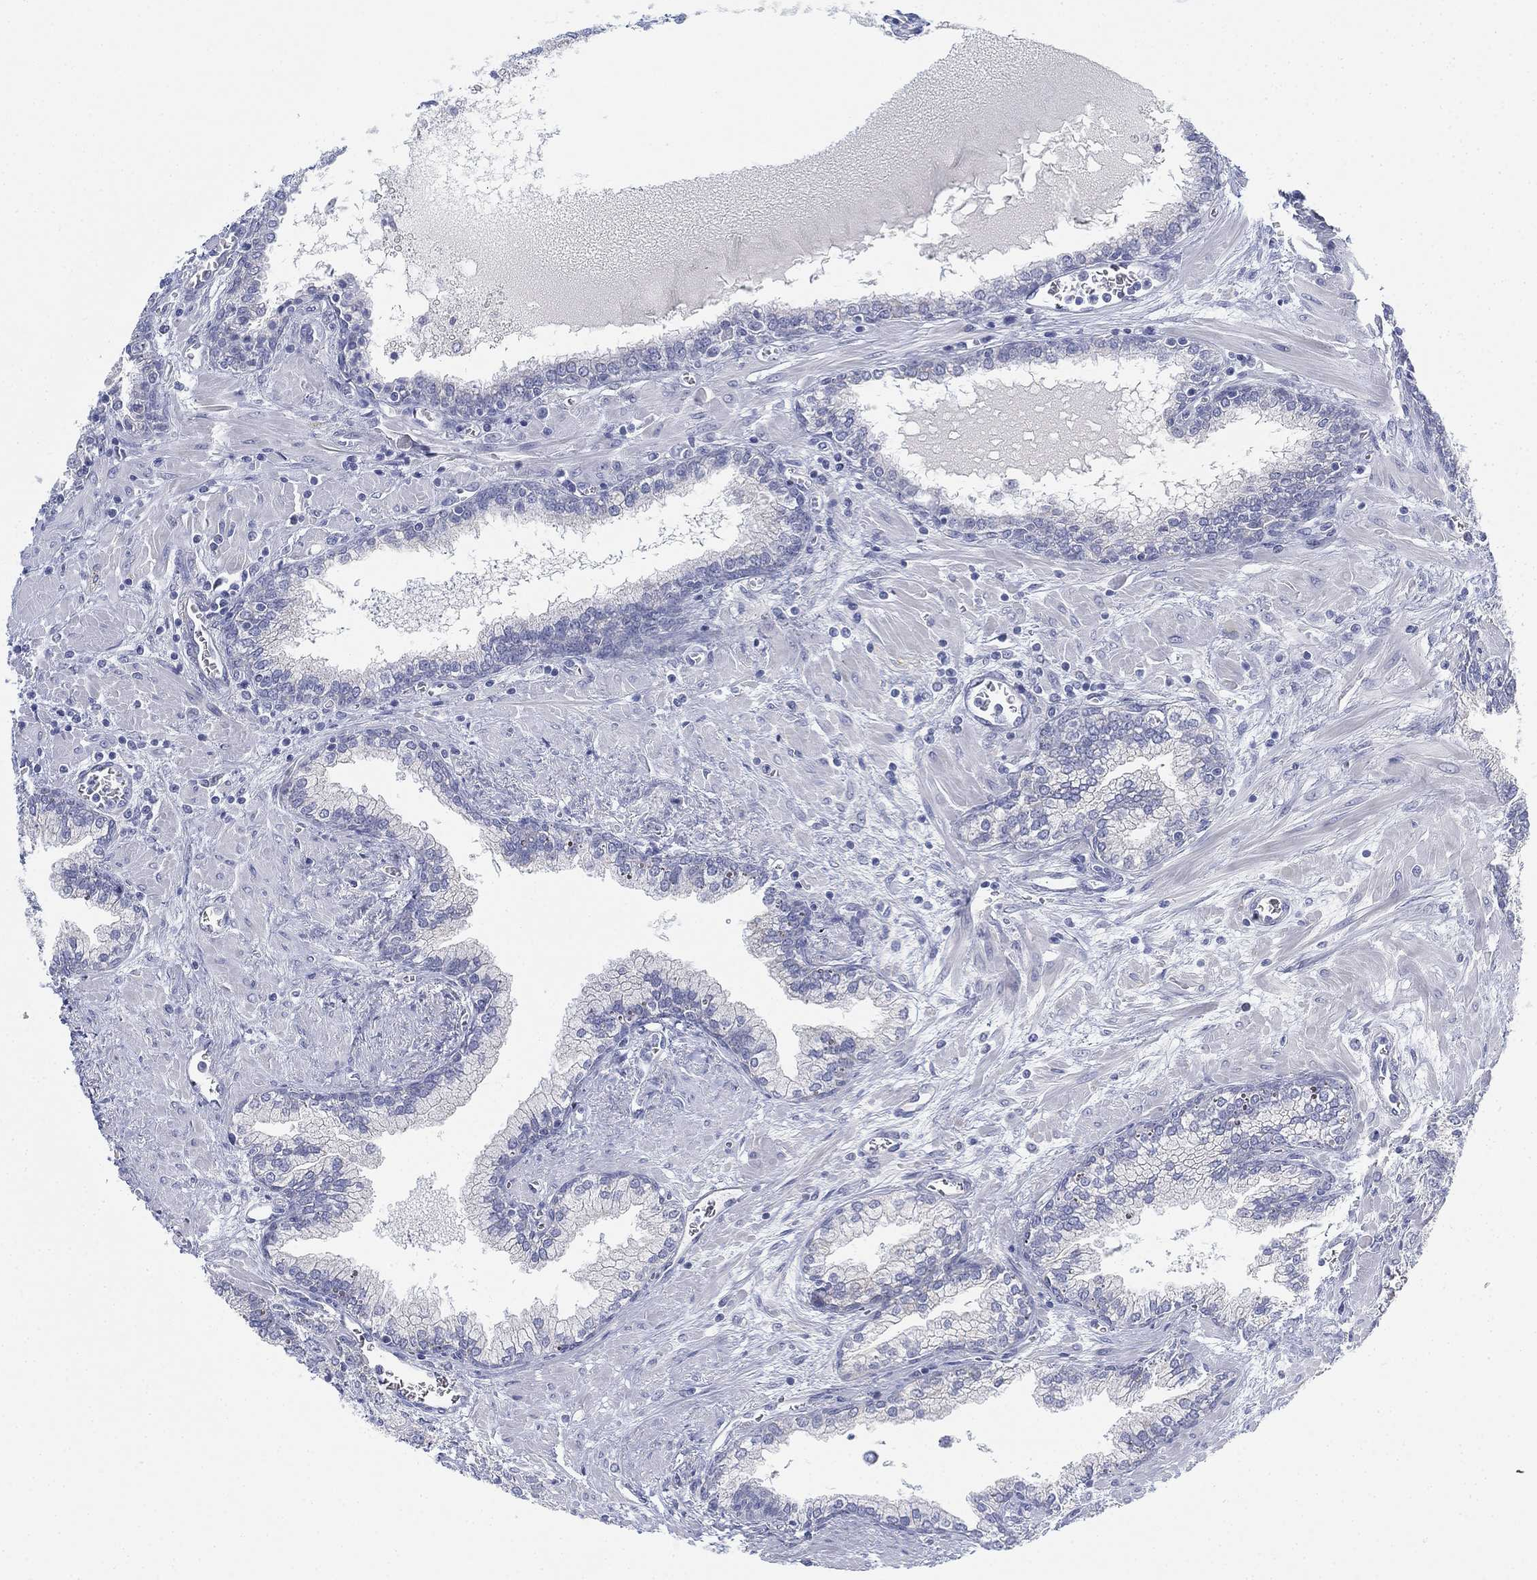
{"staining": {"intensity": "negative", "quantity": "none", "location": "none"}, "tissue": "prostate cancer", "cell_type": "Tumor cells", "image_type": "cancer", "snomed": [{"axis": "morphology", "description": "Adenocarcinoma, NOS"}, {"axis": "topography", "description": "Prostate and seminal vesicle, NOS"}, {"axis": "topography", "description": "Prostate"}], "caption": "Immunohistochemistry photomicrograph of neoplastic tissue: prostate cancer (adenocarcinoma) stained with DAB (3,3'-diaminobenzidine) exhibits no significant protein positivity in tumor cells.", "gene": "GCNA", "patient": {"sex": "male", "age": 62}}